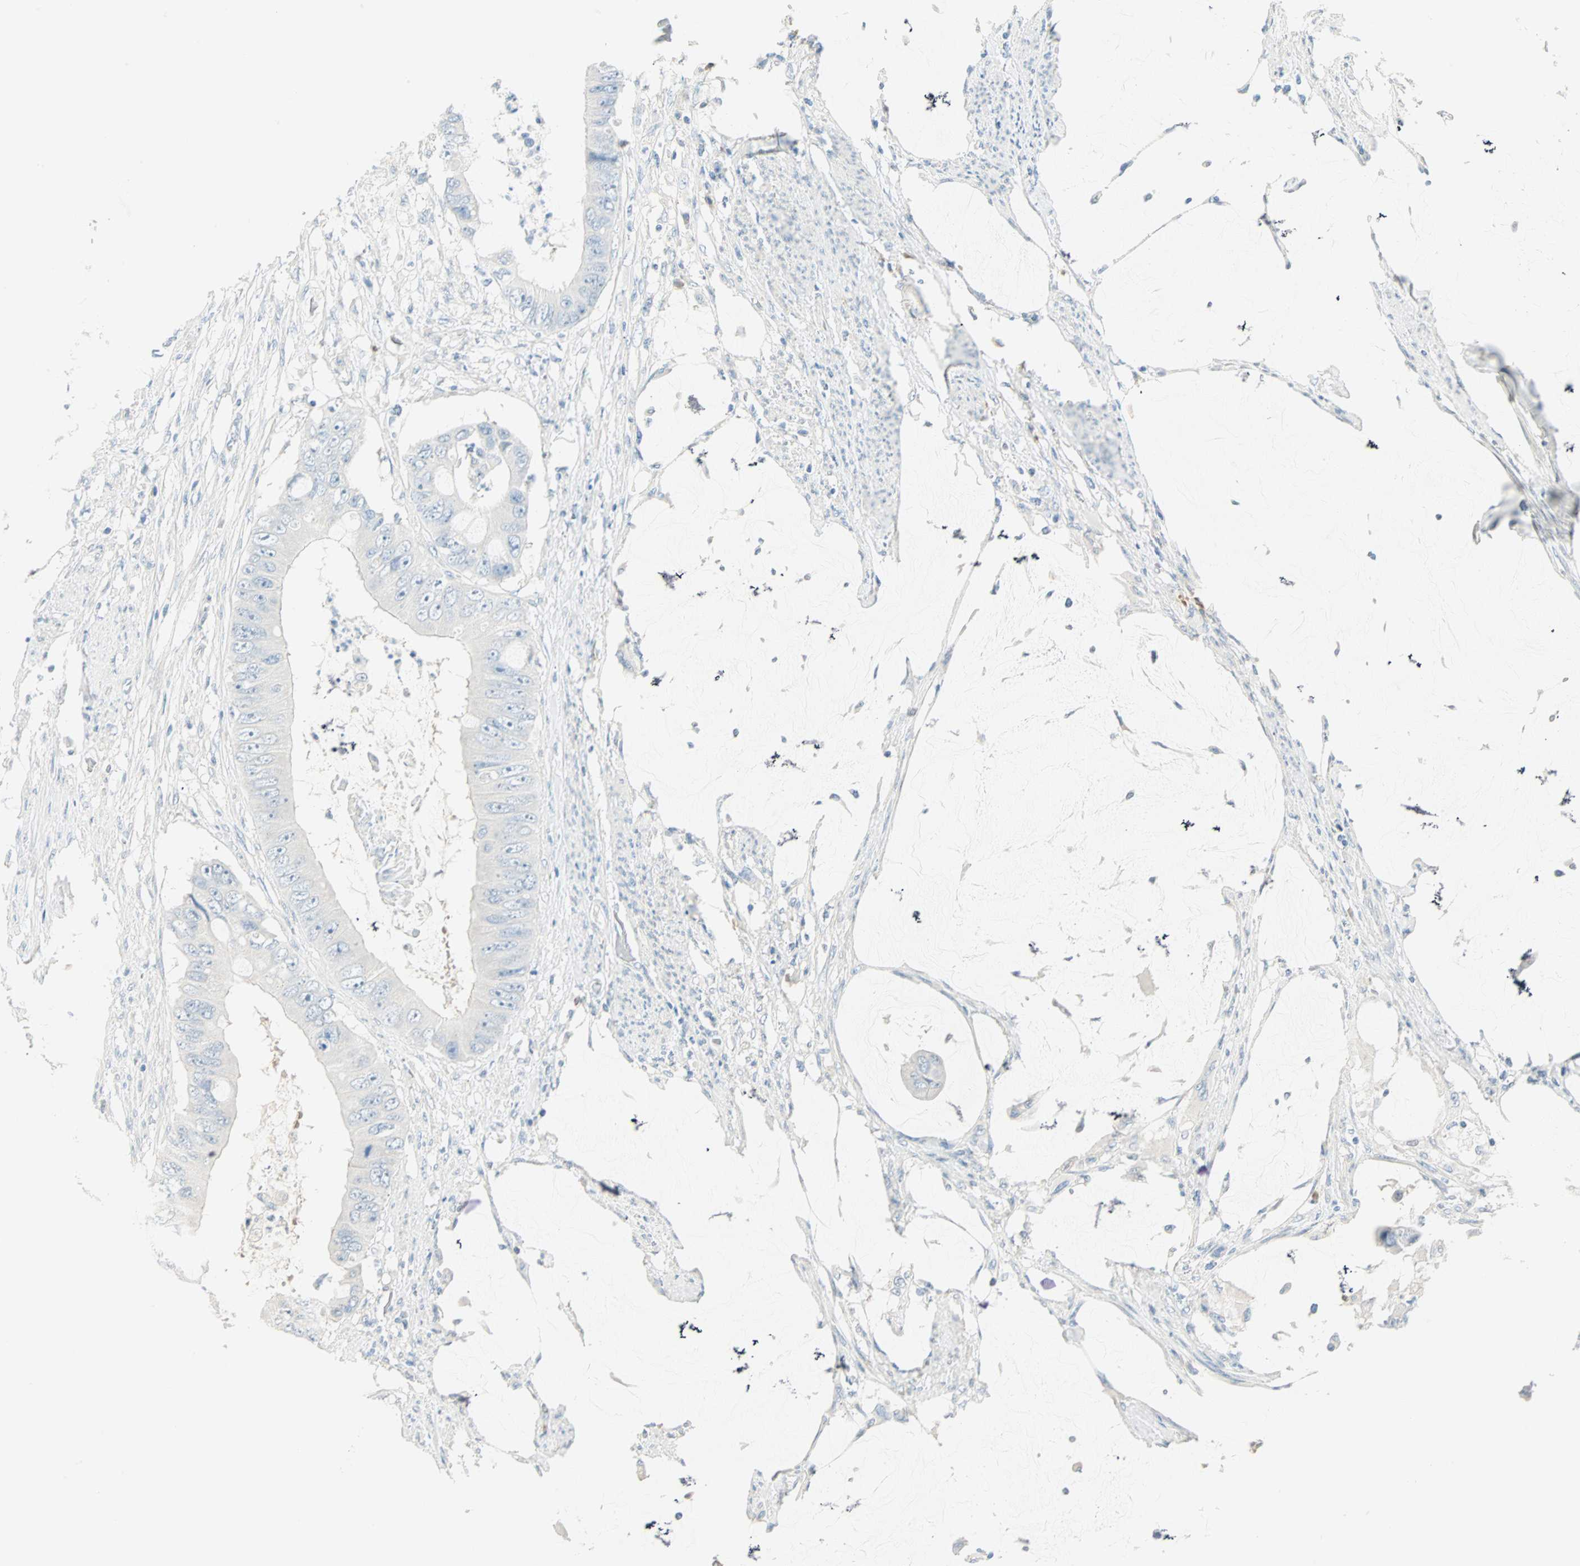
{"staining": {"intensity": "negative", "quantity": "none", "location": "none"}, "tissue": "colorectal cancer", "cell_type": "Tumor cells", "image_type": "cancer", "snomed": [{"axis": "morphology", "description": "Adenocarcinoma, NOS"}, {"axis": "topography", "description": "Rectum"}], "caption": "Immunohistochemical staining of human colorectal cancer reveals no significant staining in tumor cells.", "gene": "ATF6", "patient": {"sex": "female", "age": 77}}